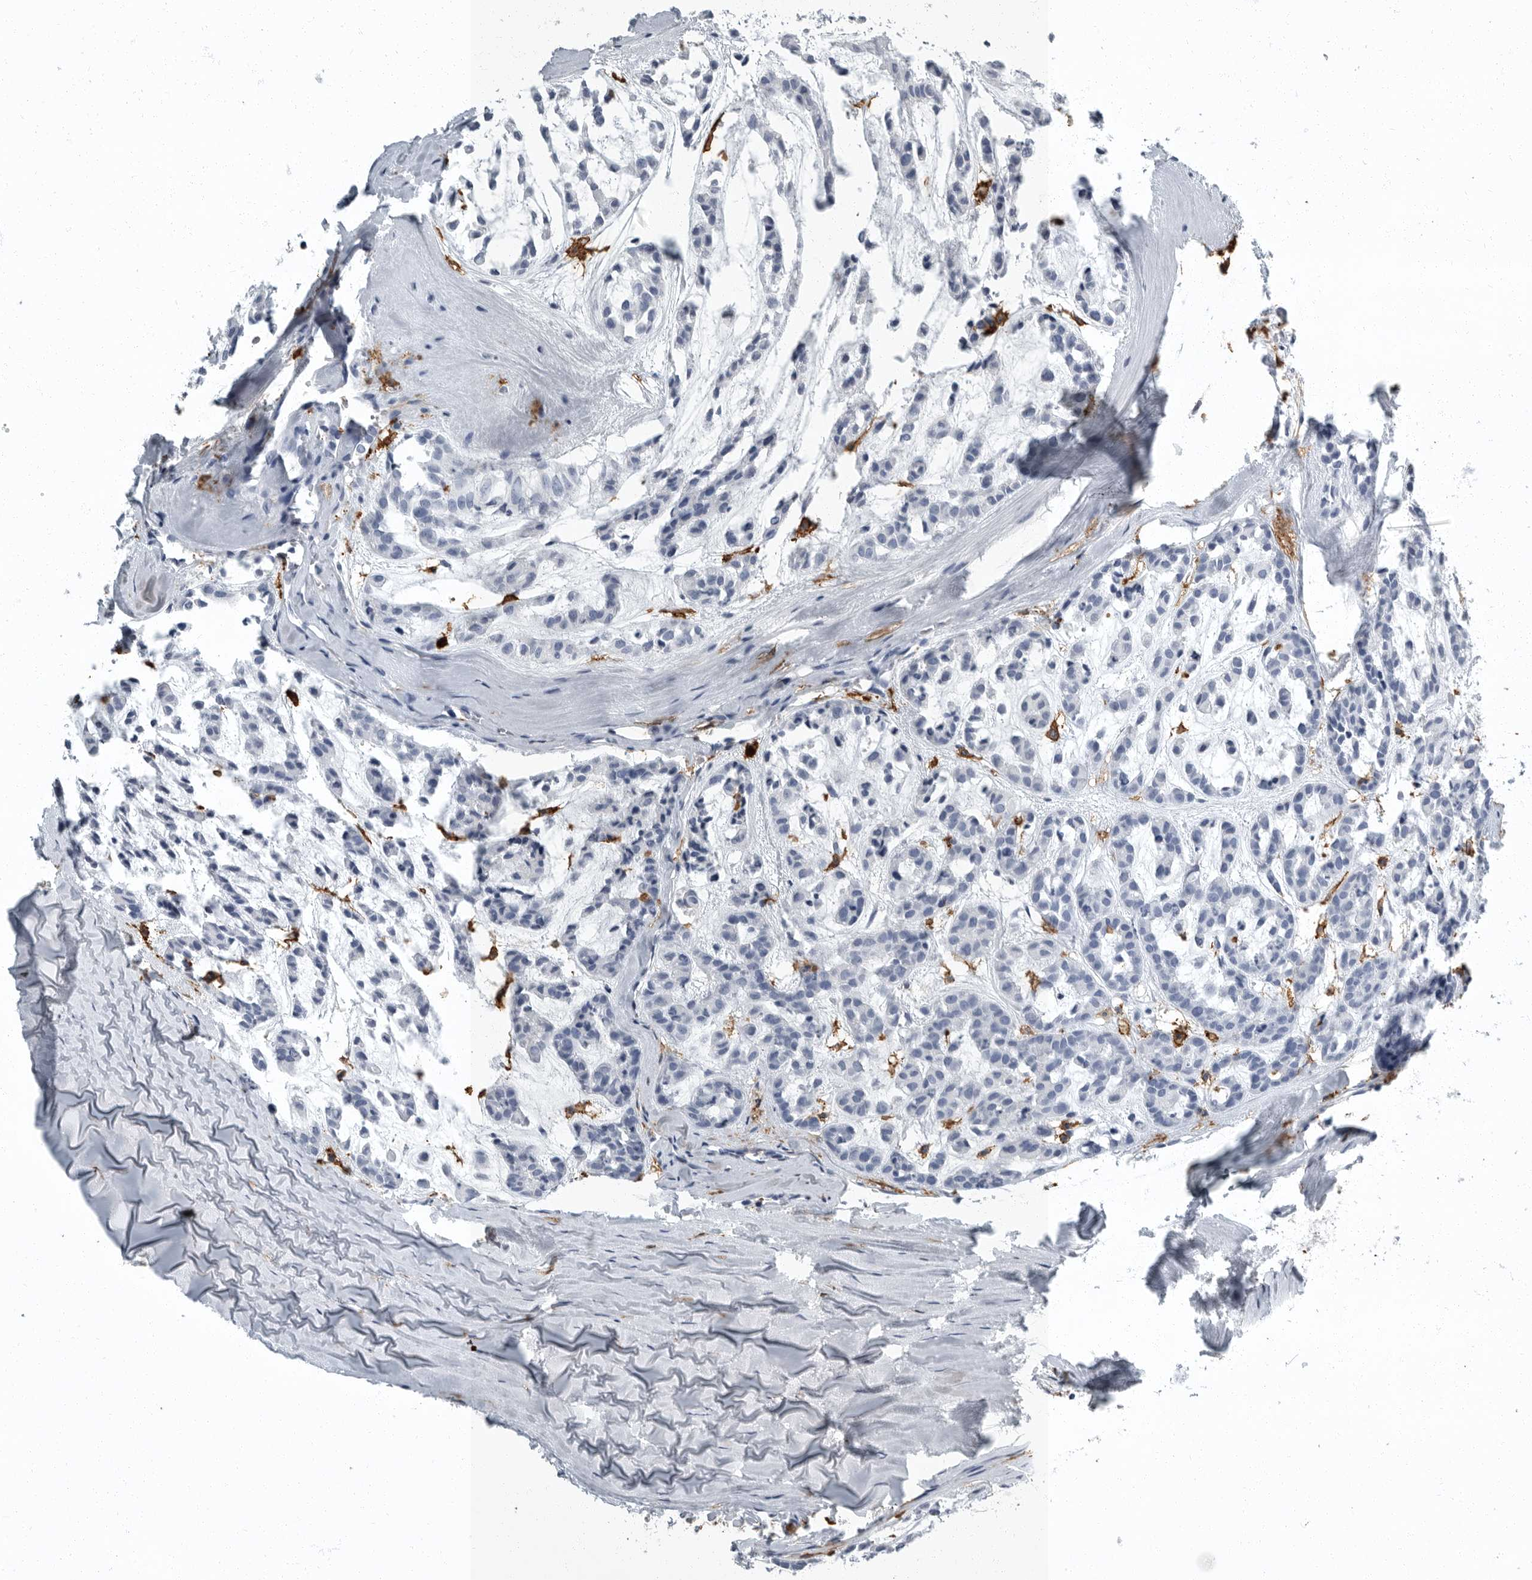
{"staining": {"intensity": "negative", "quantity": "none", "location": "none"}, "tissue": "head and neck cancer", "cell_type": "Tumor cells", "image_type": "cancer", "snomed": [{"axis": "morphology", "description": "Adenocarcinoma, NOS"}, {"axis": "morphology", "description": "Adenoma, NOS"}, {"axis": "topography", "description": "Head-Neck"}], "caption": "Head and neck cancer was stained to show a protein in brown. There is no significant positivity in tumor cells.", "gene": "FCER1G", "patient": {"sex": "female", "age": 55}}